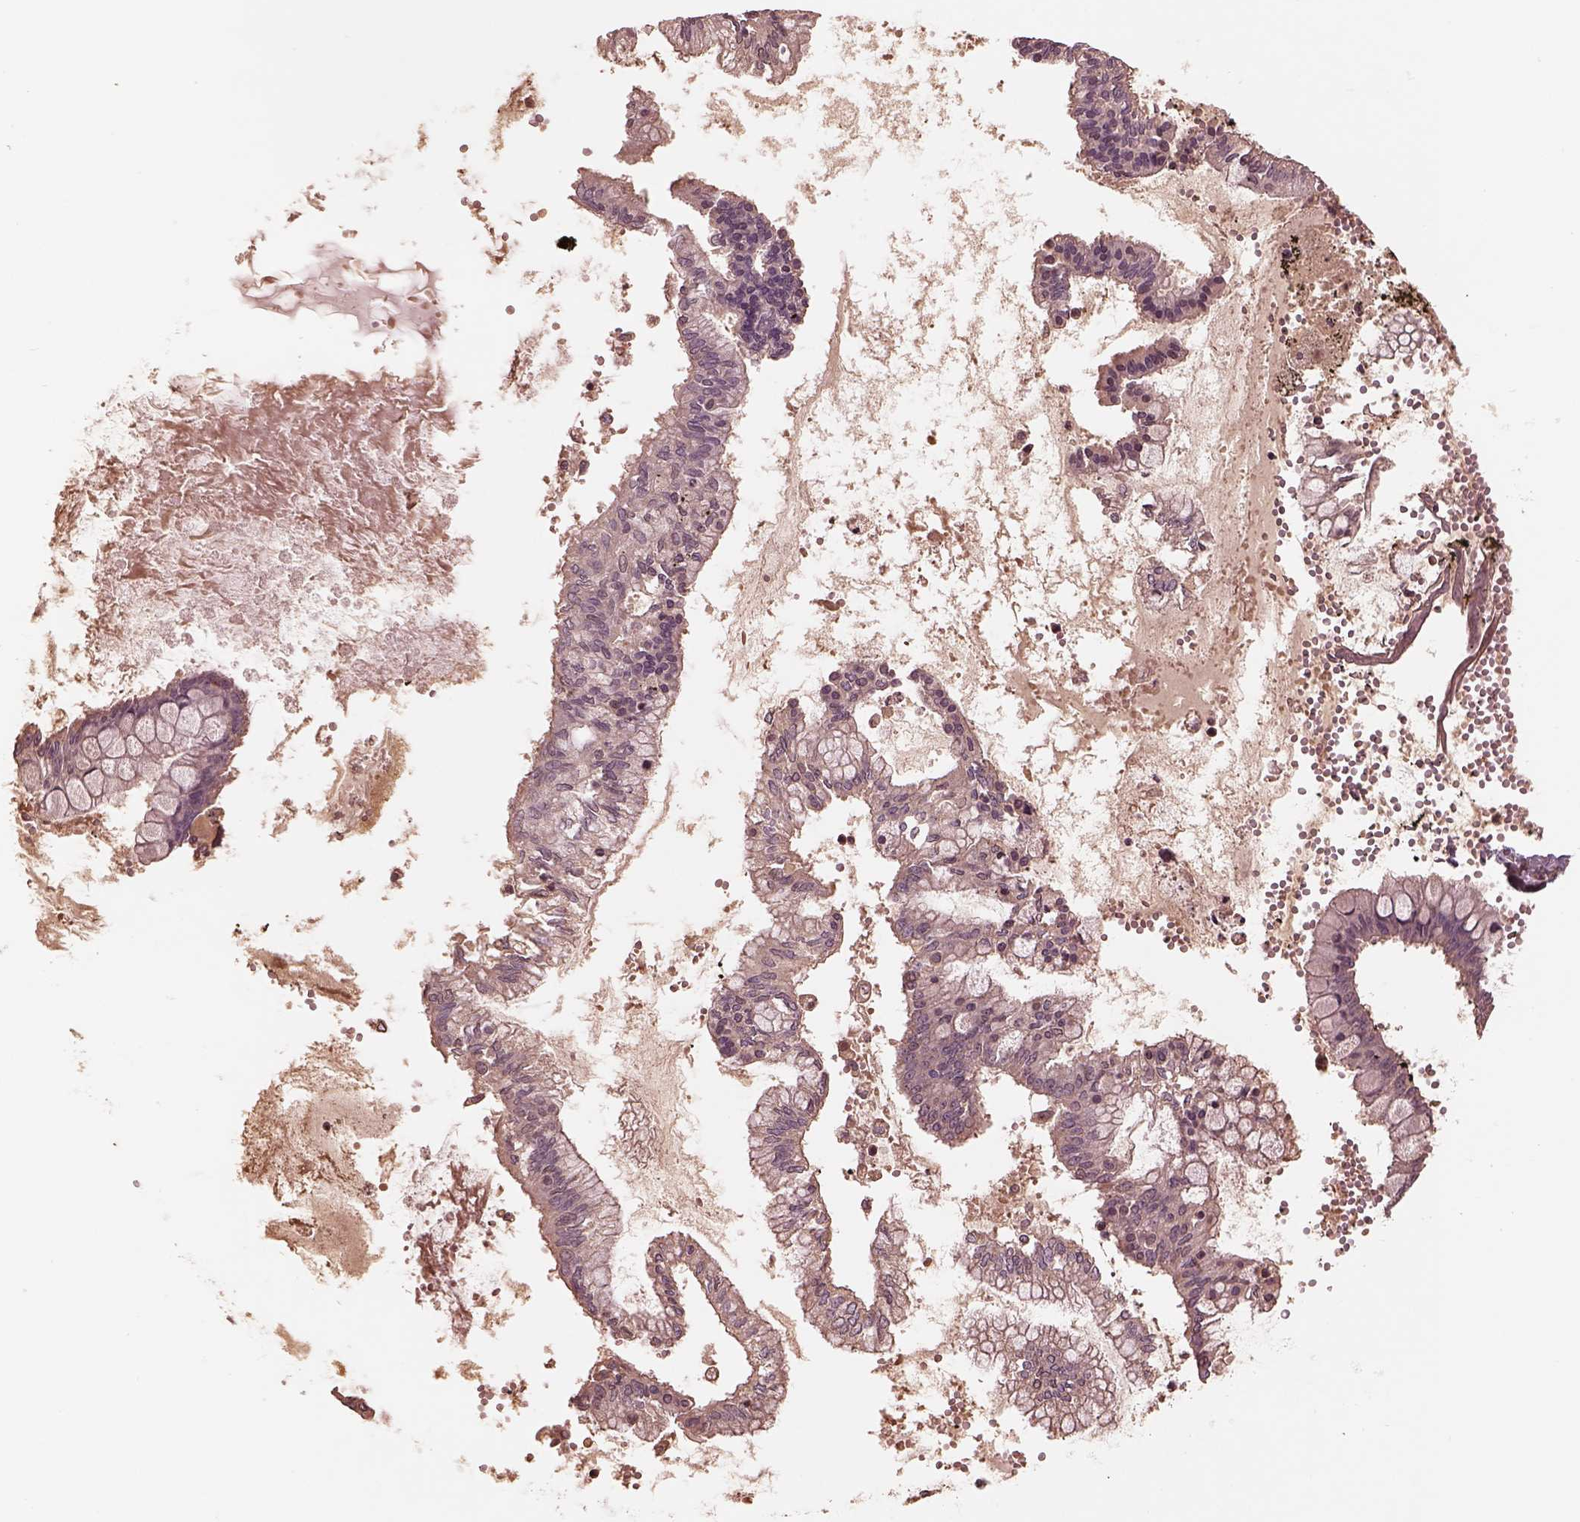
{"staining": {"intensity": "weak", "quantity": ">75%", "location": "cytoplasmic/membranous"}, "tissue": "ovarian cancer", "cell_type": "Tumor cells", "image_type": "cancer", "snomed": [{"axis": "morphology", "description": "Cystadenocarcinoma, mucinous, NOS"}, {"axis": "topography", "description": "Ovary"}], "caption": "A brown stain labels weak cytoplasmic/membranous staining of a protein in human ovarian cancer tumor cells. (DAB IHC, brown staining for protein, blue staining for nuclei).", "gene": "TF", "patient": {"sex": "female", "age": 67}}